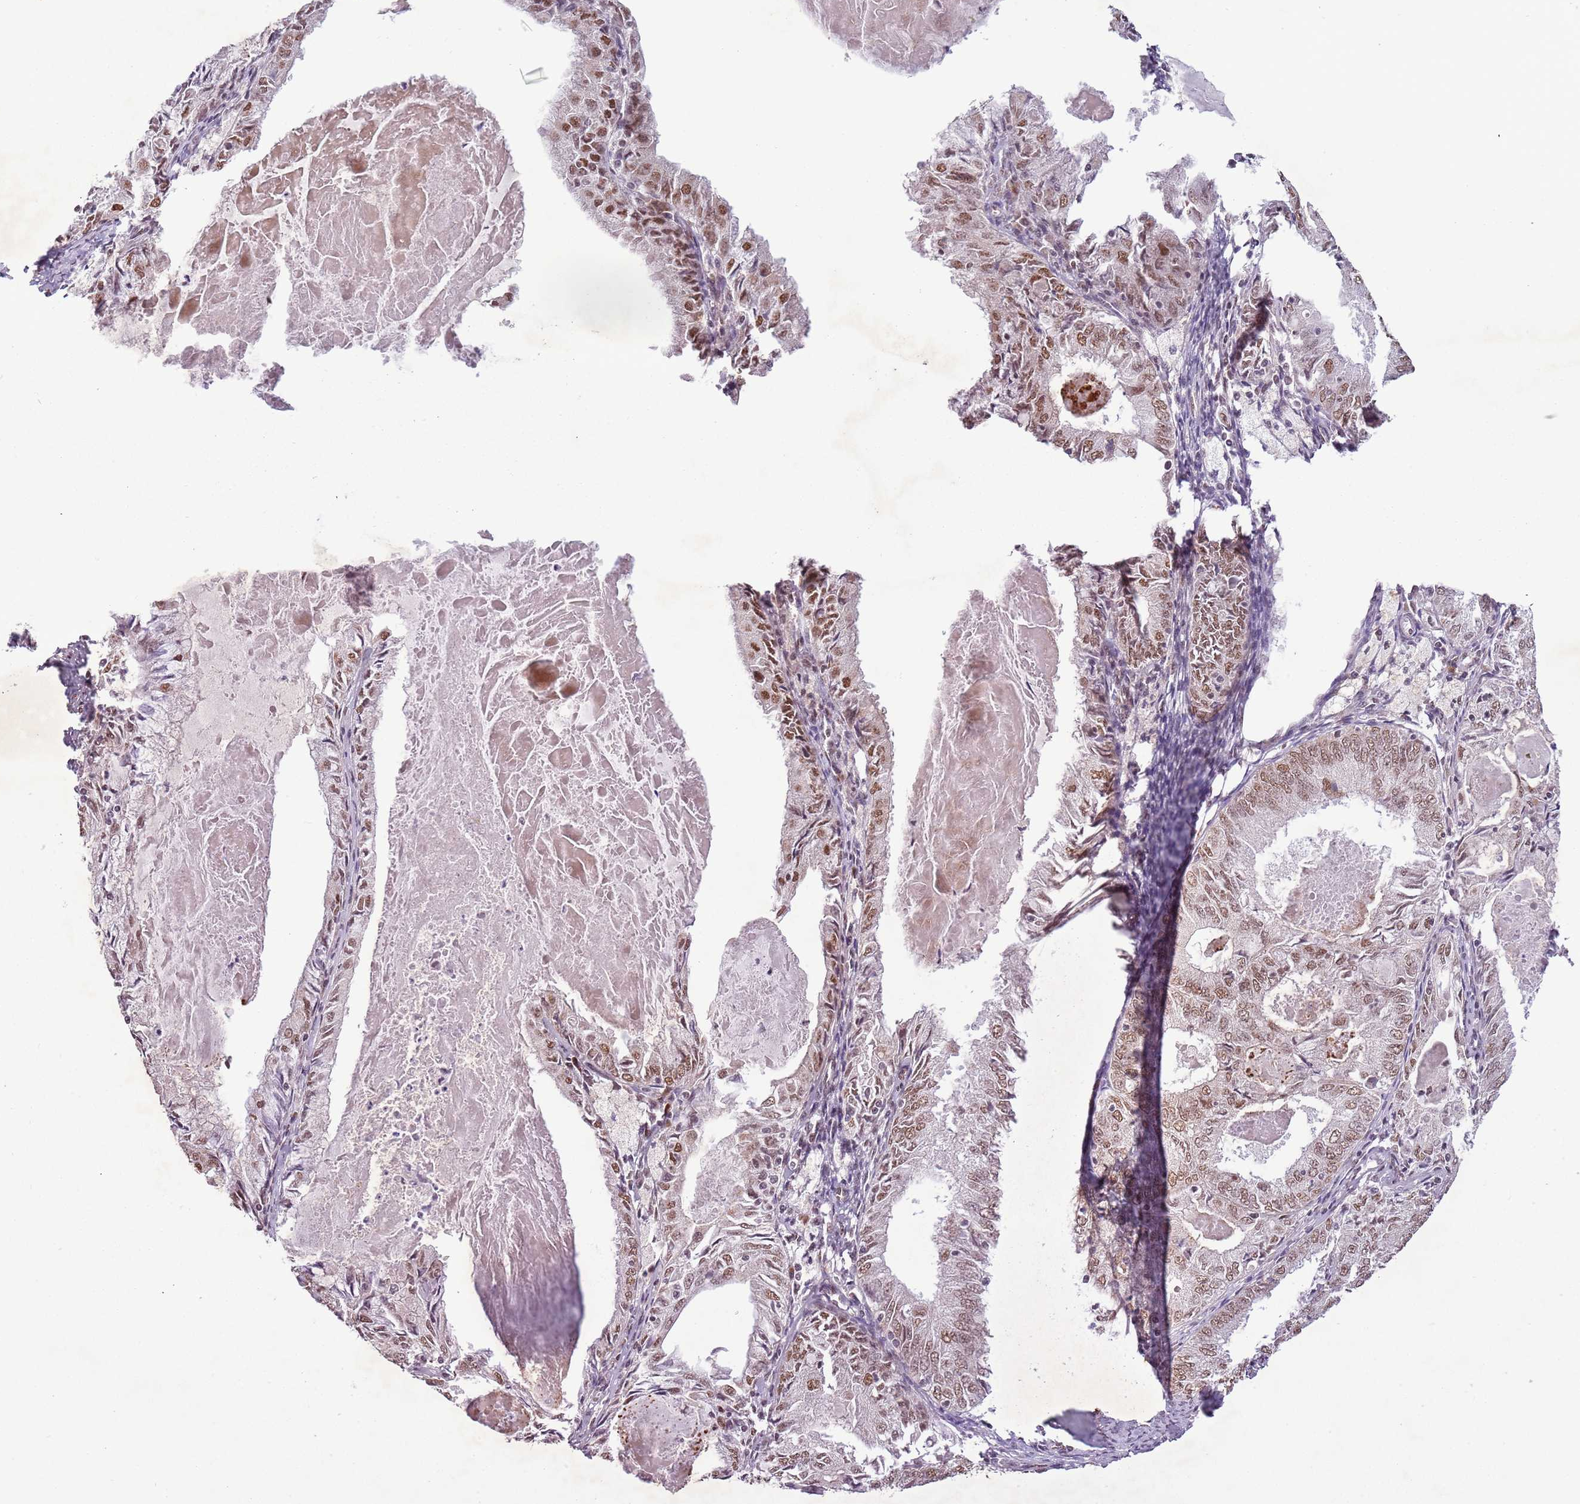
{"staining": {"intensity": "moderate", "quantity": ">75%", "location": "nuclear"}, "tissue": "endometrial cancer", "cell_type": "Tumor cells", "image_type": "cancer", "snomed": [{"axis": "morphology", "description": "Adenocarcinoma, NOS"}, {"axis": "topography", "description": "Endometrium"}], "caption": "Brown immunohistochemical staining in human endometrial cancer reveals moderate nuclear staining in approximately >75% of tumor cells. The staining is performed using DAB (3,3'-diaminobenzidine) brown chromogen to label protein expression. The nuclei are counter-stained blue using hematoxylin.", "gene": "FAM120AOS", "patient": {"sex": "female", "age": 57}}